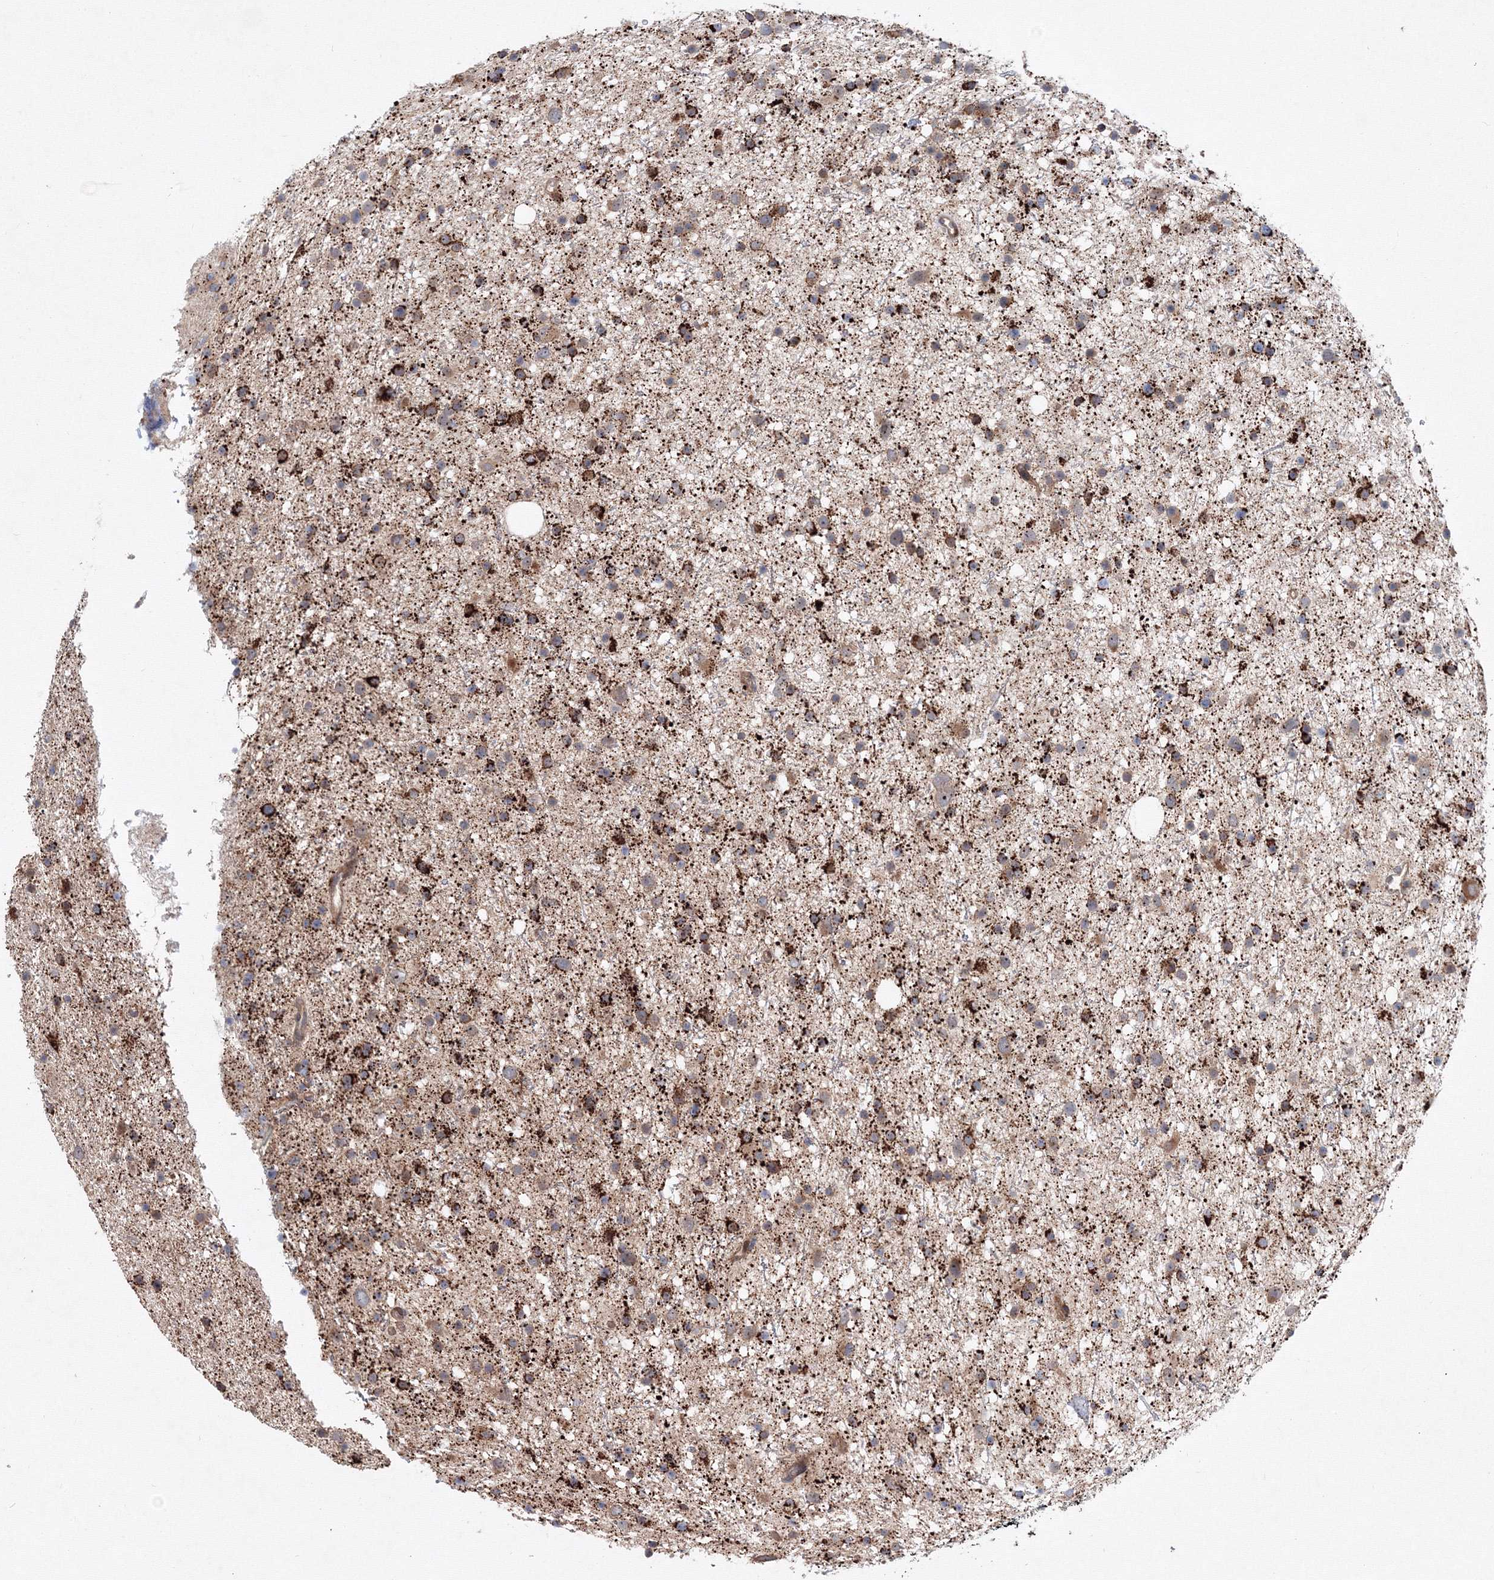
{"staining": {"intensity": "strong", "quantity": "25%-75%", "location": "cytoplasmic/membranous"}, "tissue": "glioma", "cell_type": "Tumor cells", "image_type": "cancer", "snomed": [{"axis": "morphology", "description": "Glioma, malignant, Low grade"}, {"axis": "topography", "description": "Cerebral cortex"}], "caption": "High-magnification brightfield microscopy of malignant glioma (low-grade) stained with DAB (brown) and counterstained with hematoxylin (blue). tumor cells exhibit strong cytoplasmic/membranous expression is seen in approximately25%-75% of cells.", "gene": "ANKAR", "patient": {"sex": "female", "age": 39}}